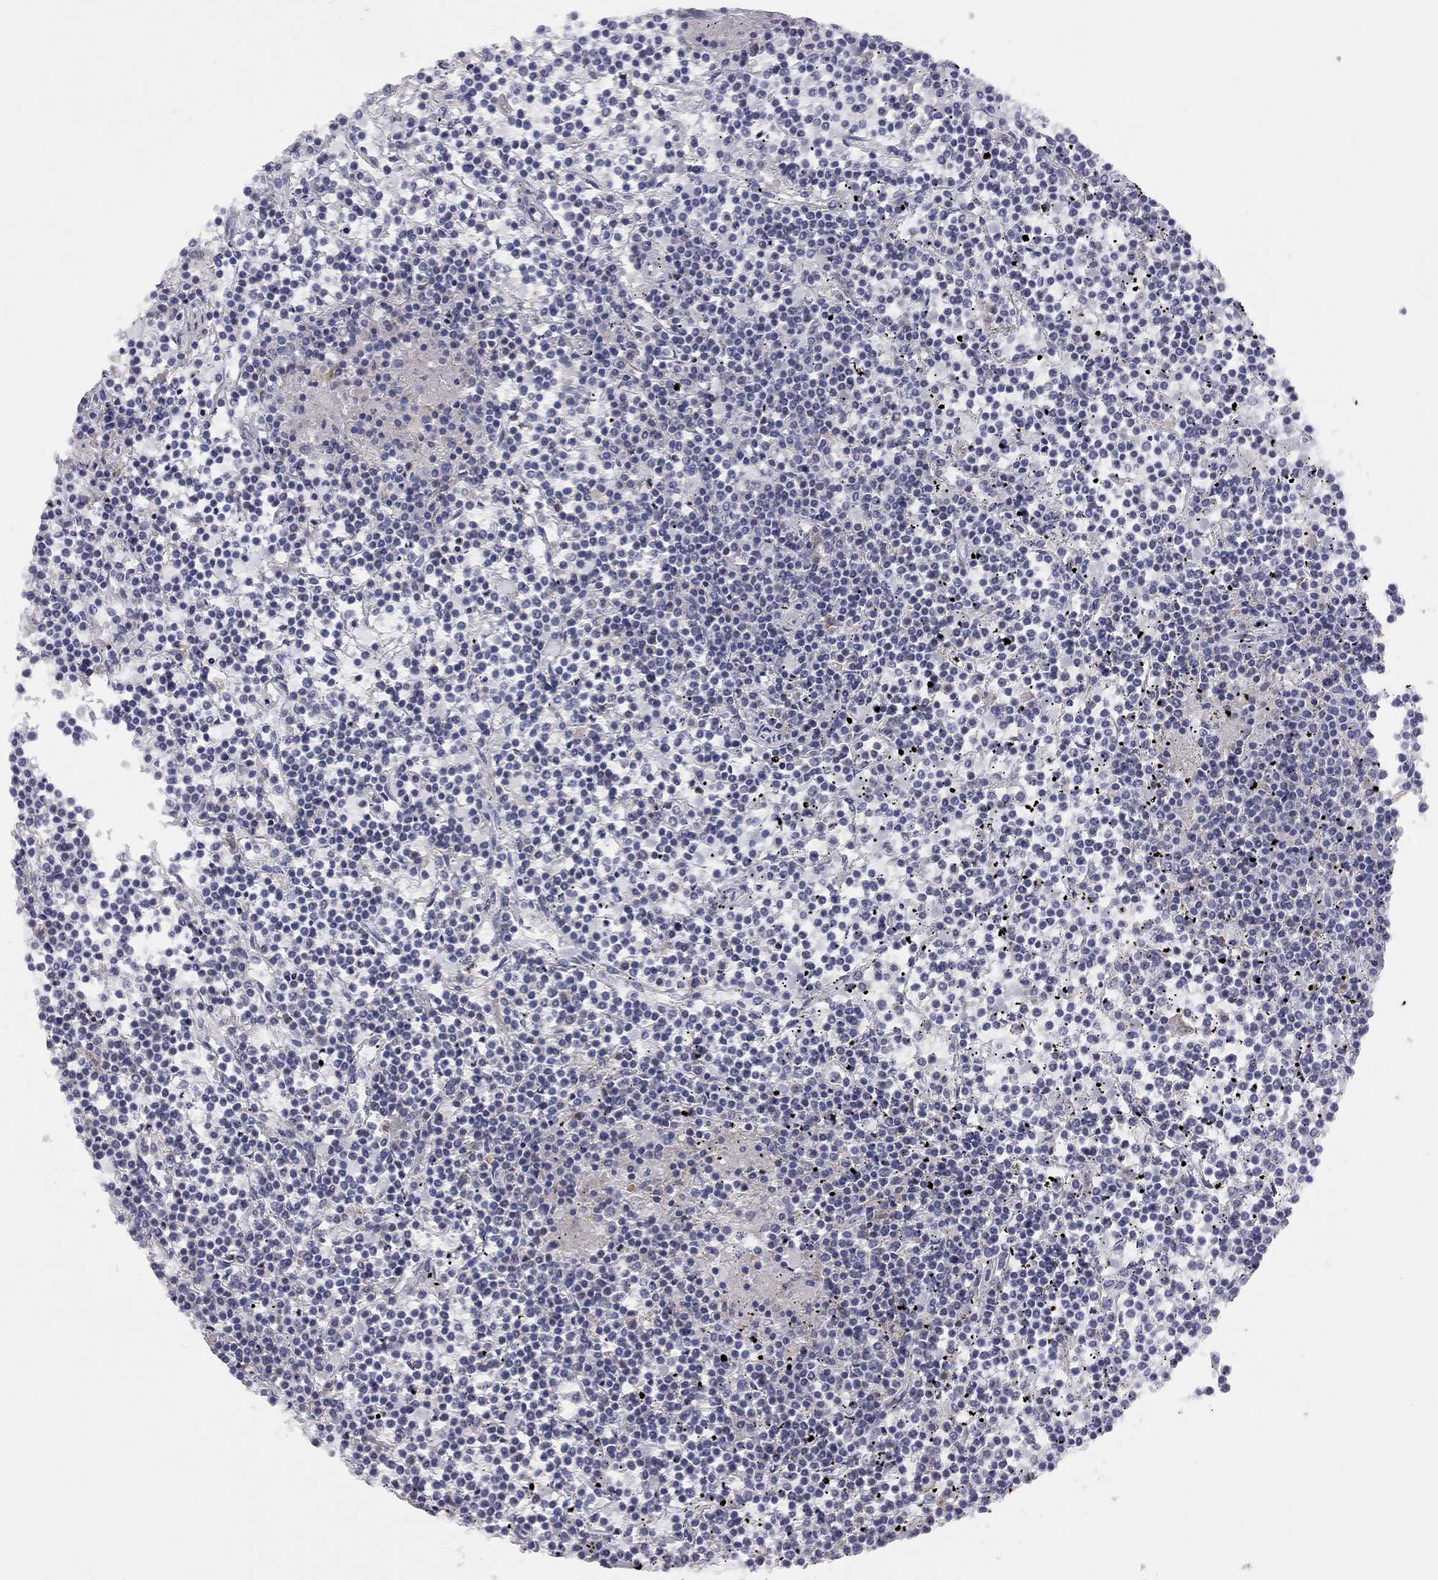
{"staining": {"intensity": "negative", "quantity": "none", "location": "none"}, "tissue": "lymphoma", "cell_type": "Tumor cells", "image_type": "cancer", "snomed": [{"axis": "morphology", "description": "Malignant lymphoma, non-Hodgkin's type, Low grade"}, {"axis": "topography", "description": "Spleen"}], "caption": "The image reveals no significant expression in tumor cells of malignant lymphoma, non-Hodgkin's type (low-grade). (DAB immunohistochemistry, high magnification).", "gene": "ADCYAP1", "patient": {"sex": "female", "age": 19}}